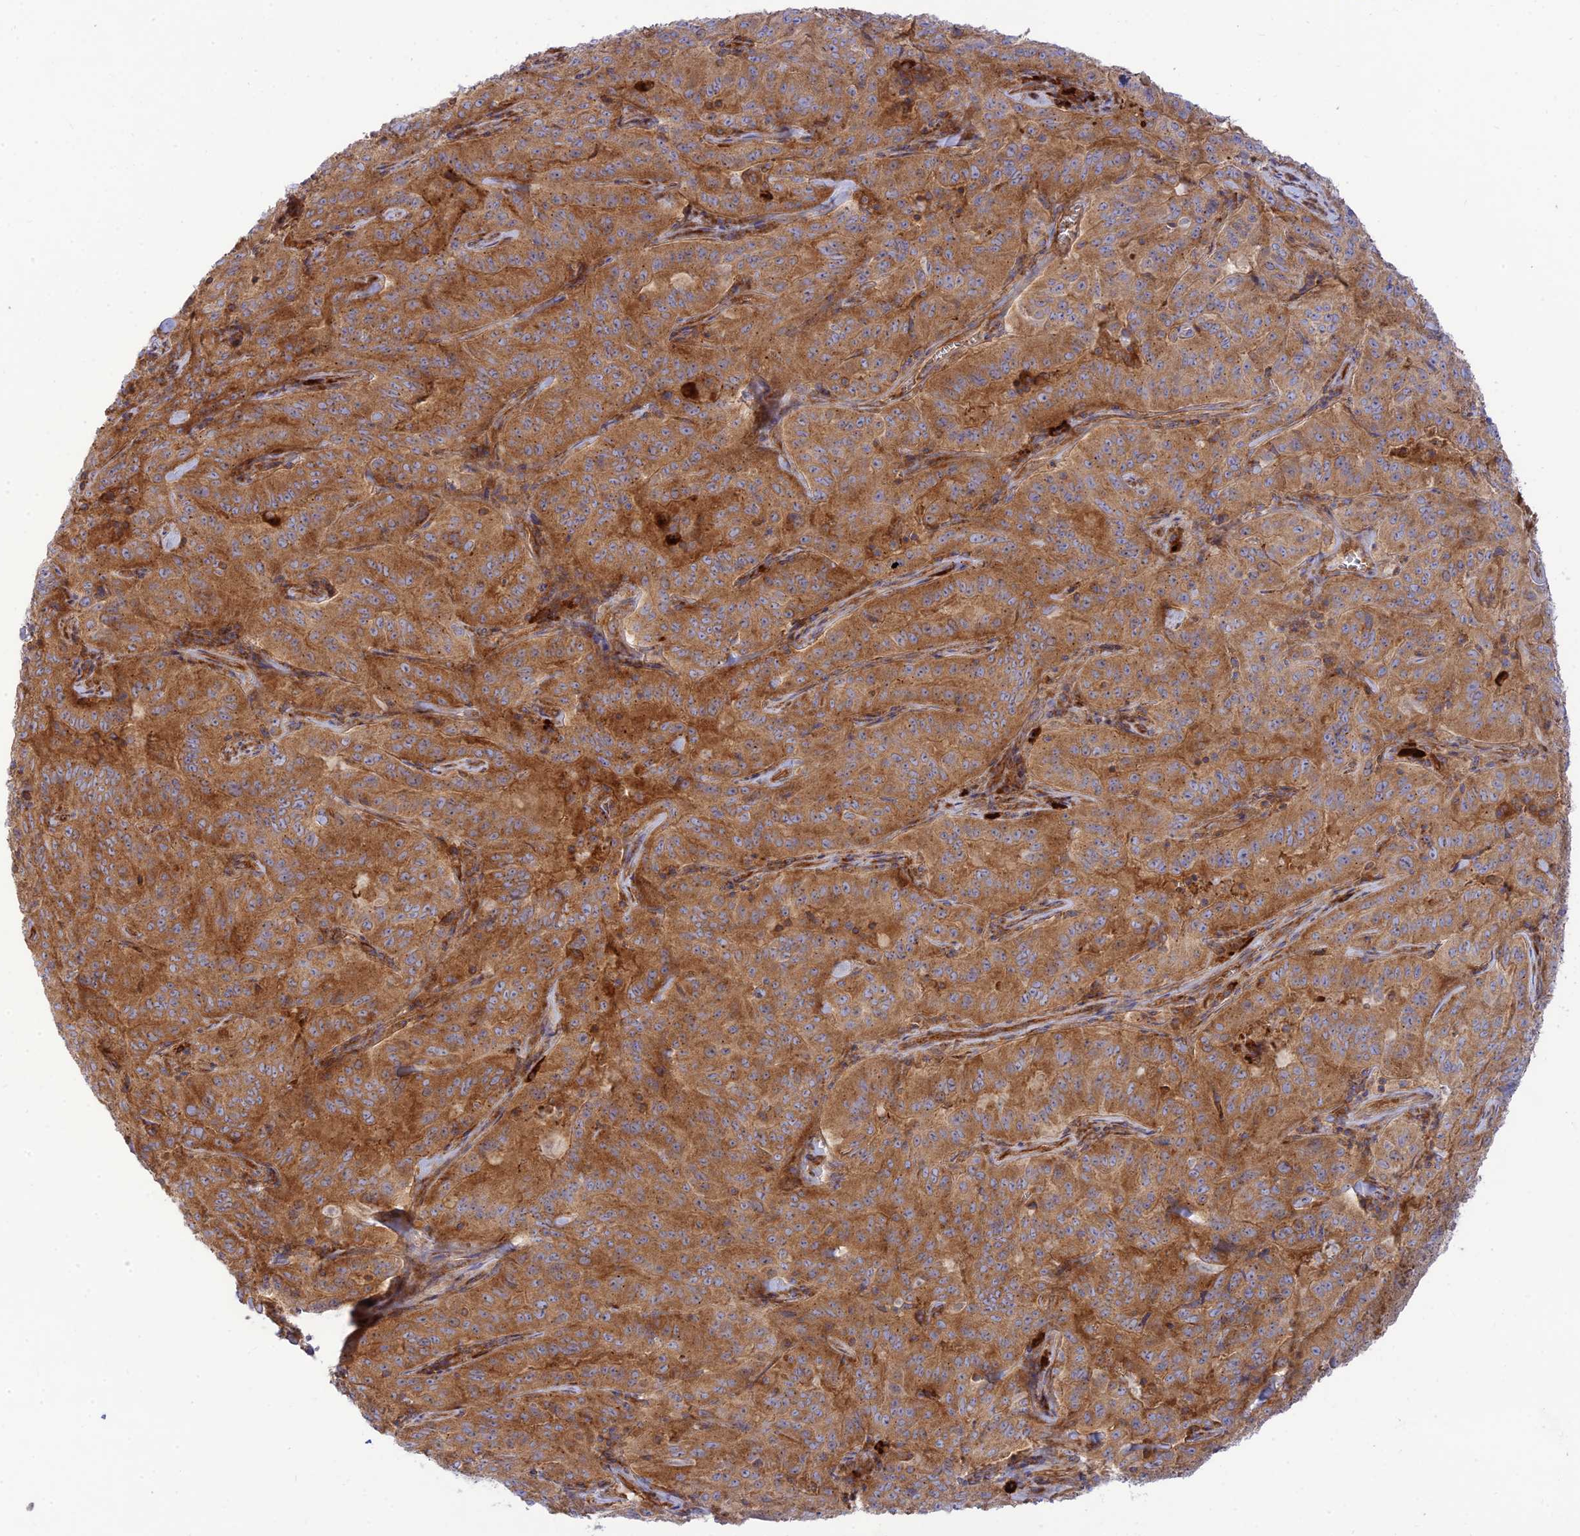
{"staining": {"intensity": "strong", "quantity": ">75%", "location": "cytoplasmic/membranous"}, "tissue": "pancreatic cancer", "cell_type": "Tumor cells", "image_type": "cancer", "snomed": [{"axis": "morphology", "description": "Adenocarcinoma, NOS"}, {"axis": "topography", "description": "Pancreas"}], "caption": "Tumor cells demonstrate strong cytoplasmic/membranous positivity in about >75% of cells in adenocarcinoma (pancreatic). The protein of interest is shown in brown color, while the nuclei are stained blue.", "gene": "PIMREG", "patient": {"sex": "male", "age": 63}}